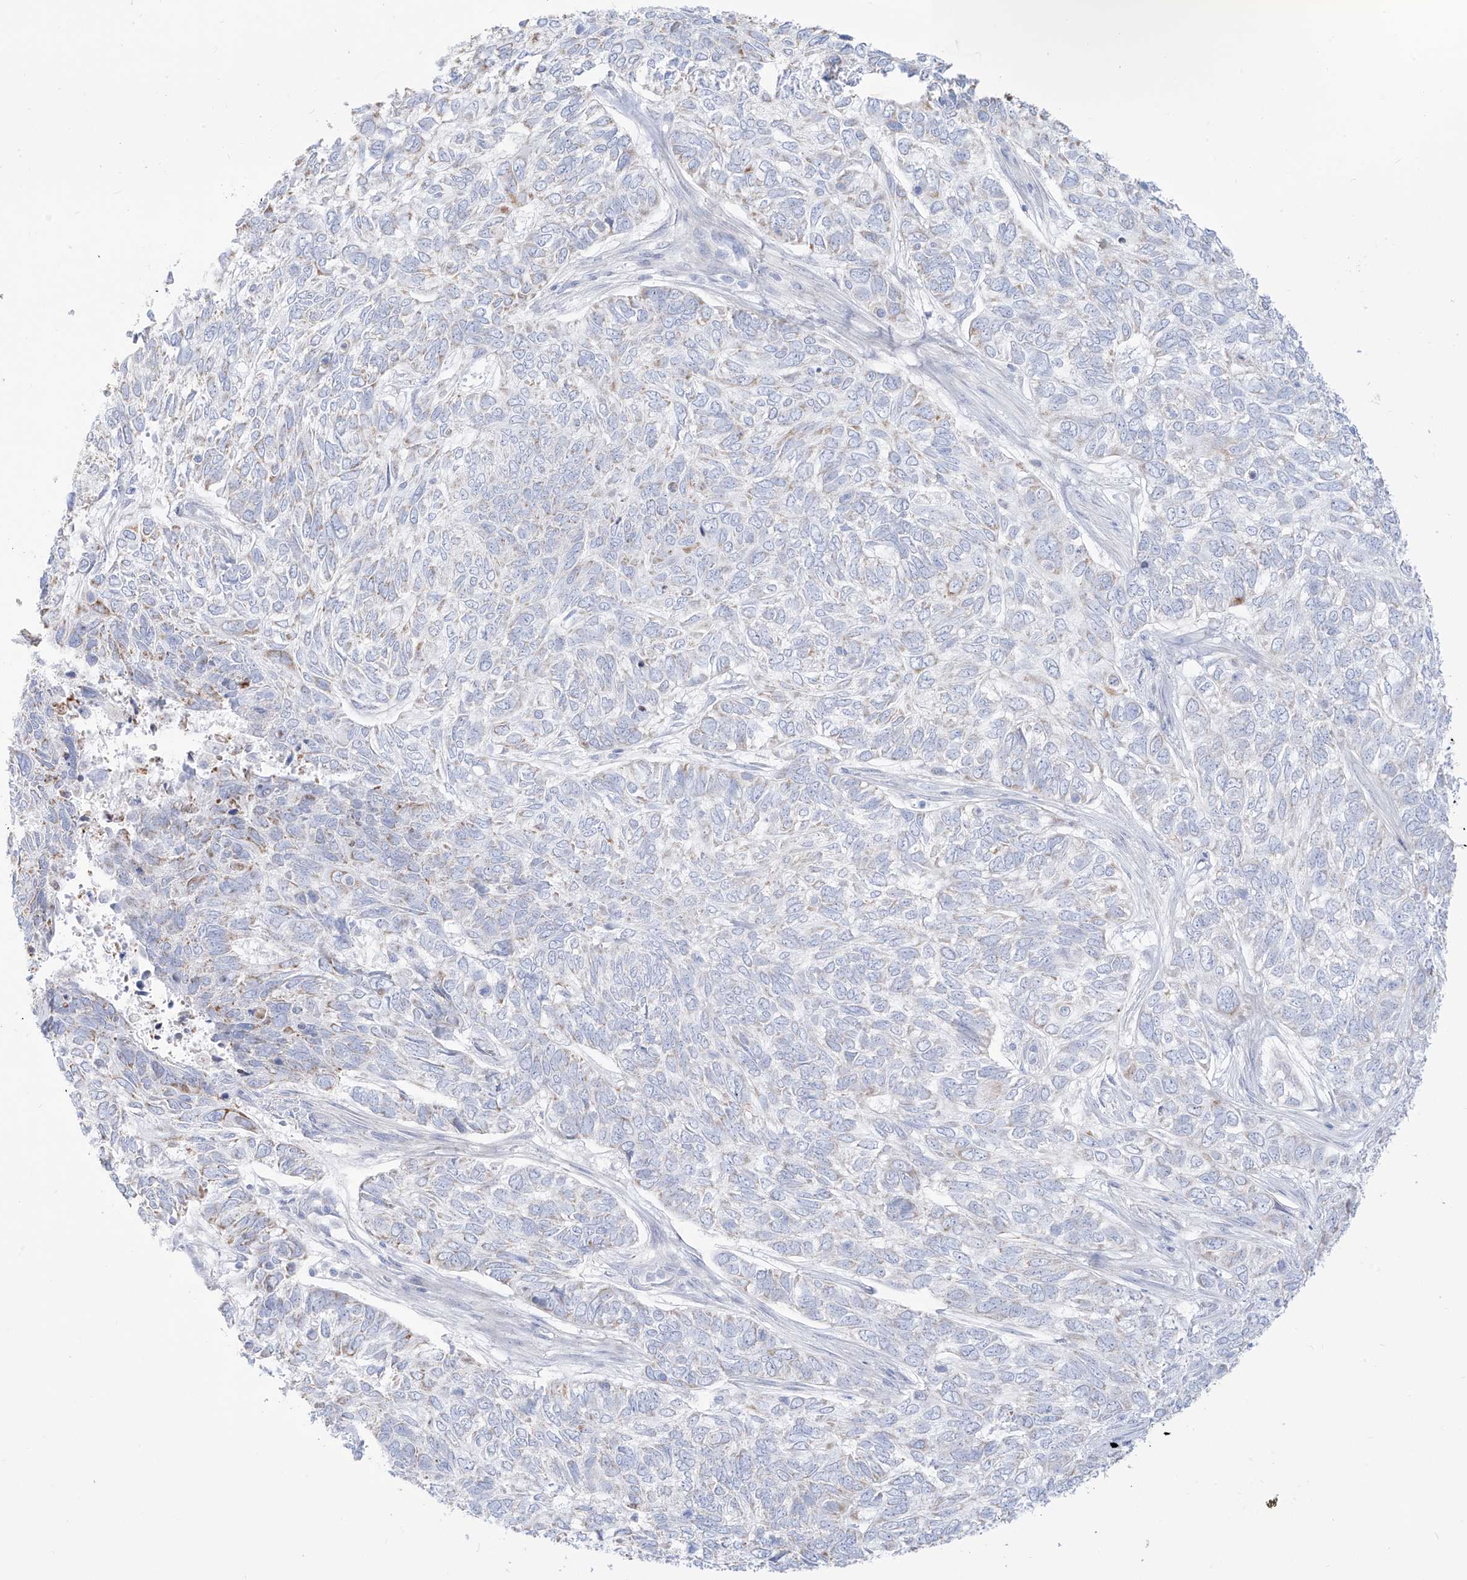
{"staining": {"intensity": "weak", "quantity": "<25%", "location": "cytoplasmic/membranous"}, "tissue": "skin cancer", "cell_type": "Tumor cells", "image_type": "cancer", "snomed": [{"axis": "morphology", "description": "Basal cell carcinoma"}, {"axis": "topography", "description": "Skin"}], "caption": "Histopathology image shows no protein staining in tumor cells of skin basal cell carcinoma tissue.", "gene": "SLC26A3", "patient": {"sex": "female", "age": 65}}